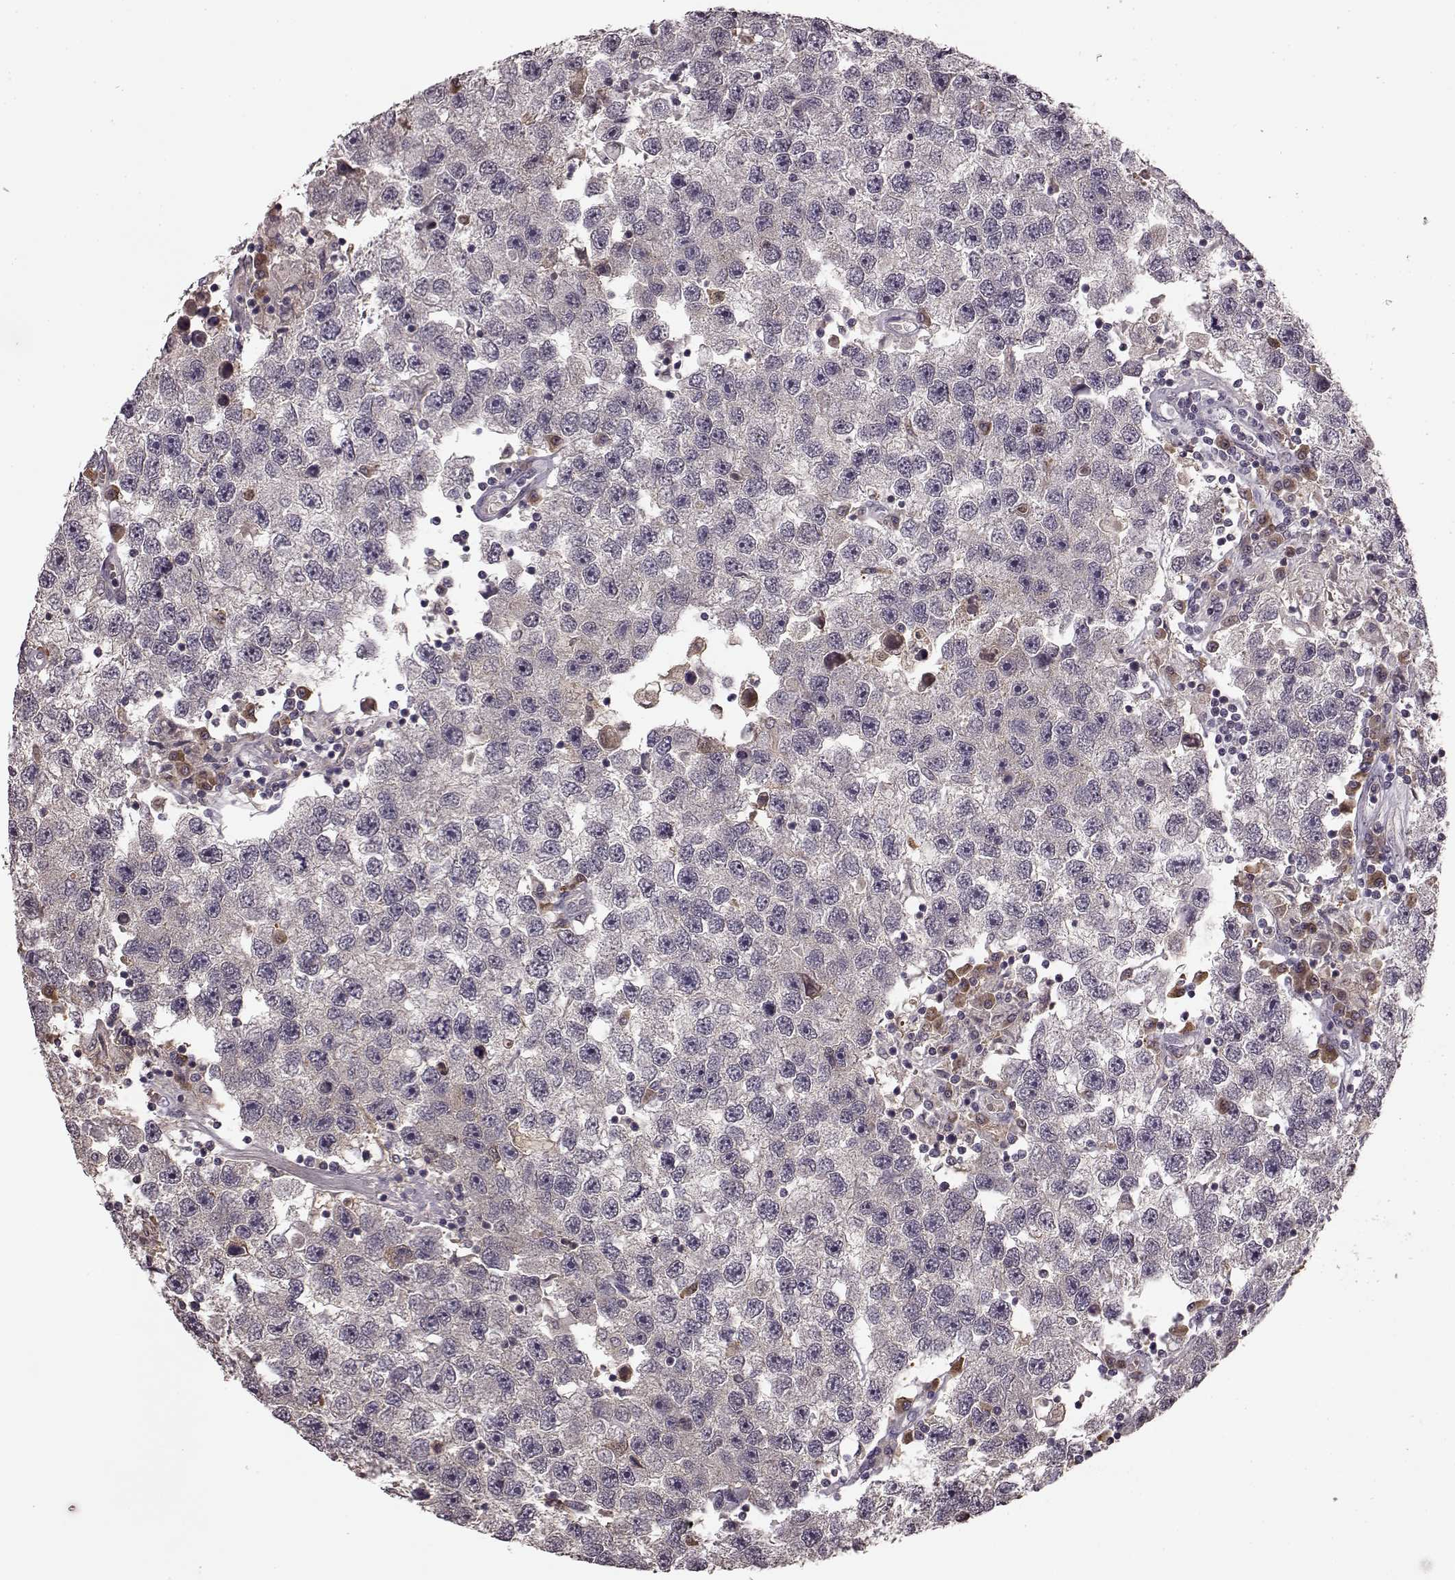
{"staining": {"intensity": "negative", "quantity": "none", "location": "none"}, "tissue": "testis cancer", "cell_type": "Tumor cells", "image_type": "cancer", "snomed": [{"axis": "morphology", "description": "Seminoma, NOS"}, {"axis": "topography", "description": "Testis"}], "caption": "An image of human seminoma (testis) is negative for staining in tumor cells. (Immunohistochemistry (ihc), brightfield microscopy, high magnification).", "gene": "NRL", "patient": {"sex": "male", "age": 26}}